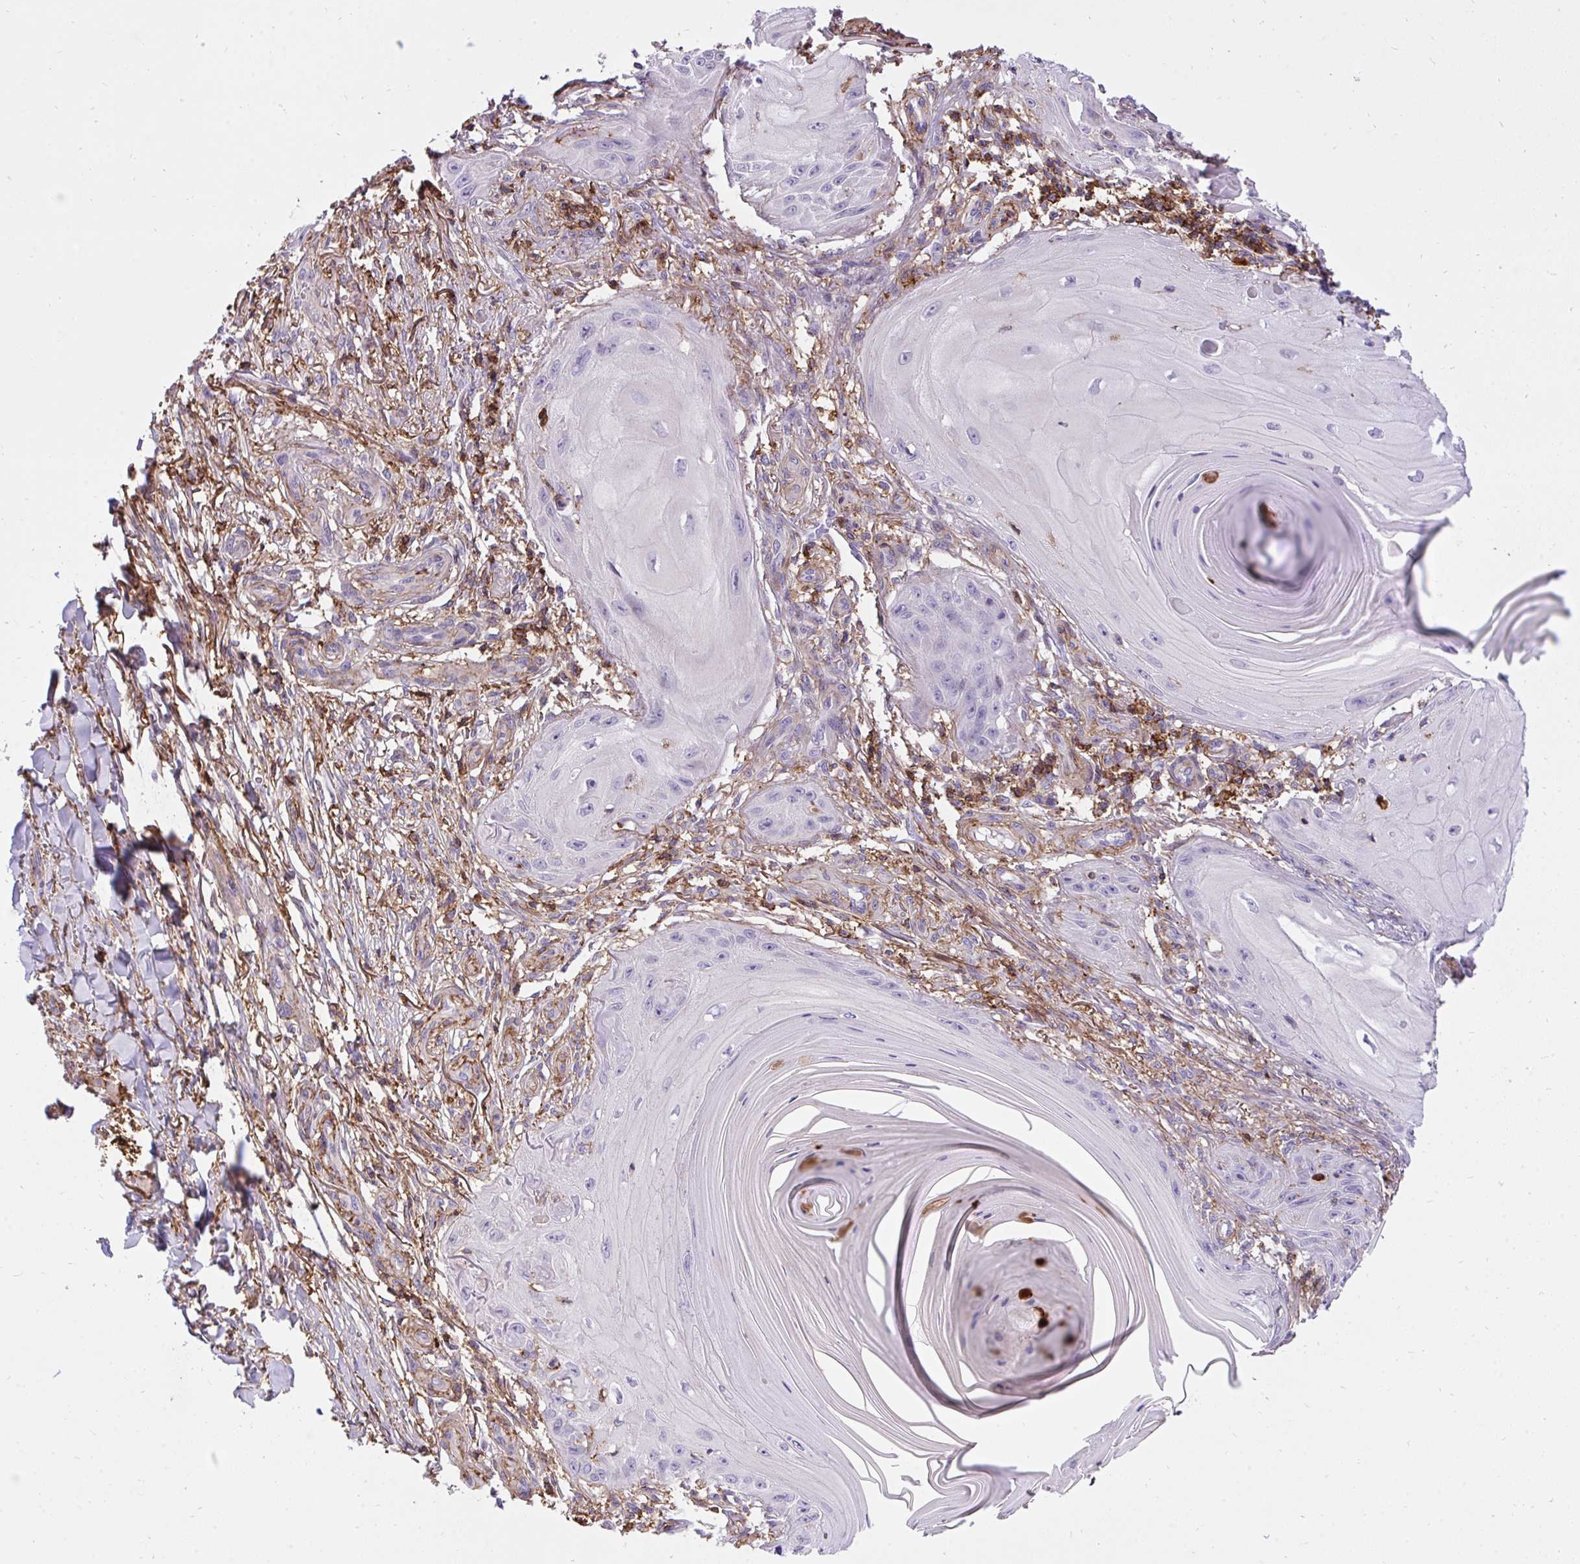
{"staining": {"intensity": "negative", "quantity": "none", "location": "none"}, "tissue": "skin cancer", "cell_type": "Tumor cells", "image_type": "cancer", "snomed": [{"axis": "morphology", "description": "Squamous cell carcinoma, NOS"}, {"axis": "topography", "description": "Skin"}], "caption": "This image is of skin cancer (squamous cell carcinoma) stained with IHC to label a protein in brown with the nuclei are counter-stained blue. There is no staining in tumor cells. (DAB (3,3'-diaminobenzidine) immunohistochemistry with hematoxylin counter stain).", "gene": "ERI1", "patient": {"sex": "female", "age": 77}}